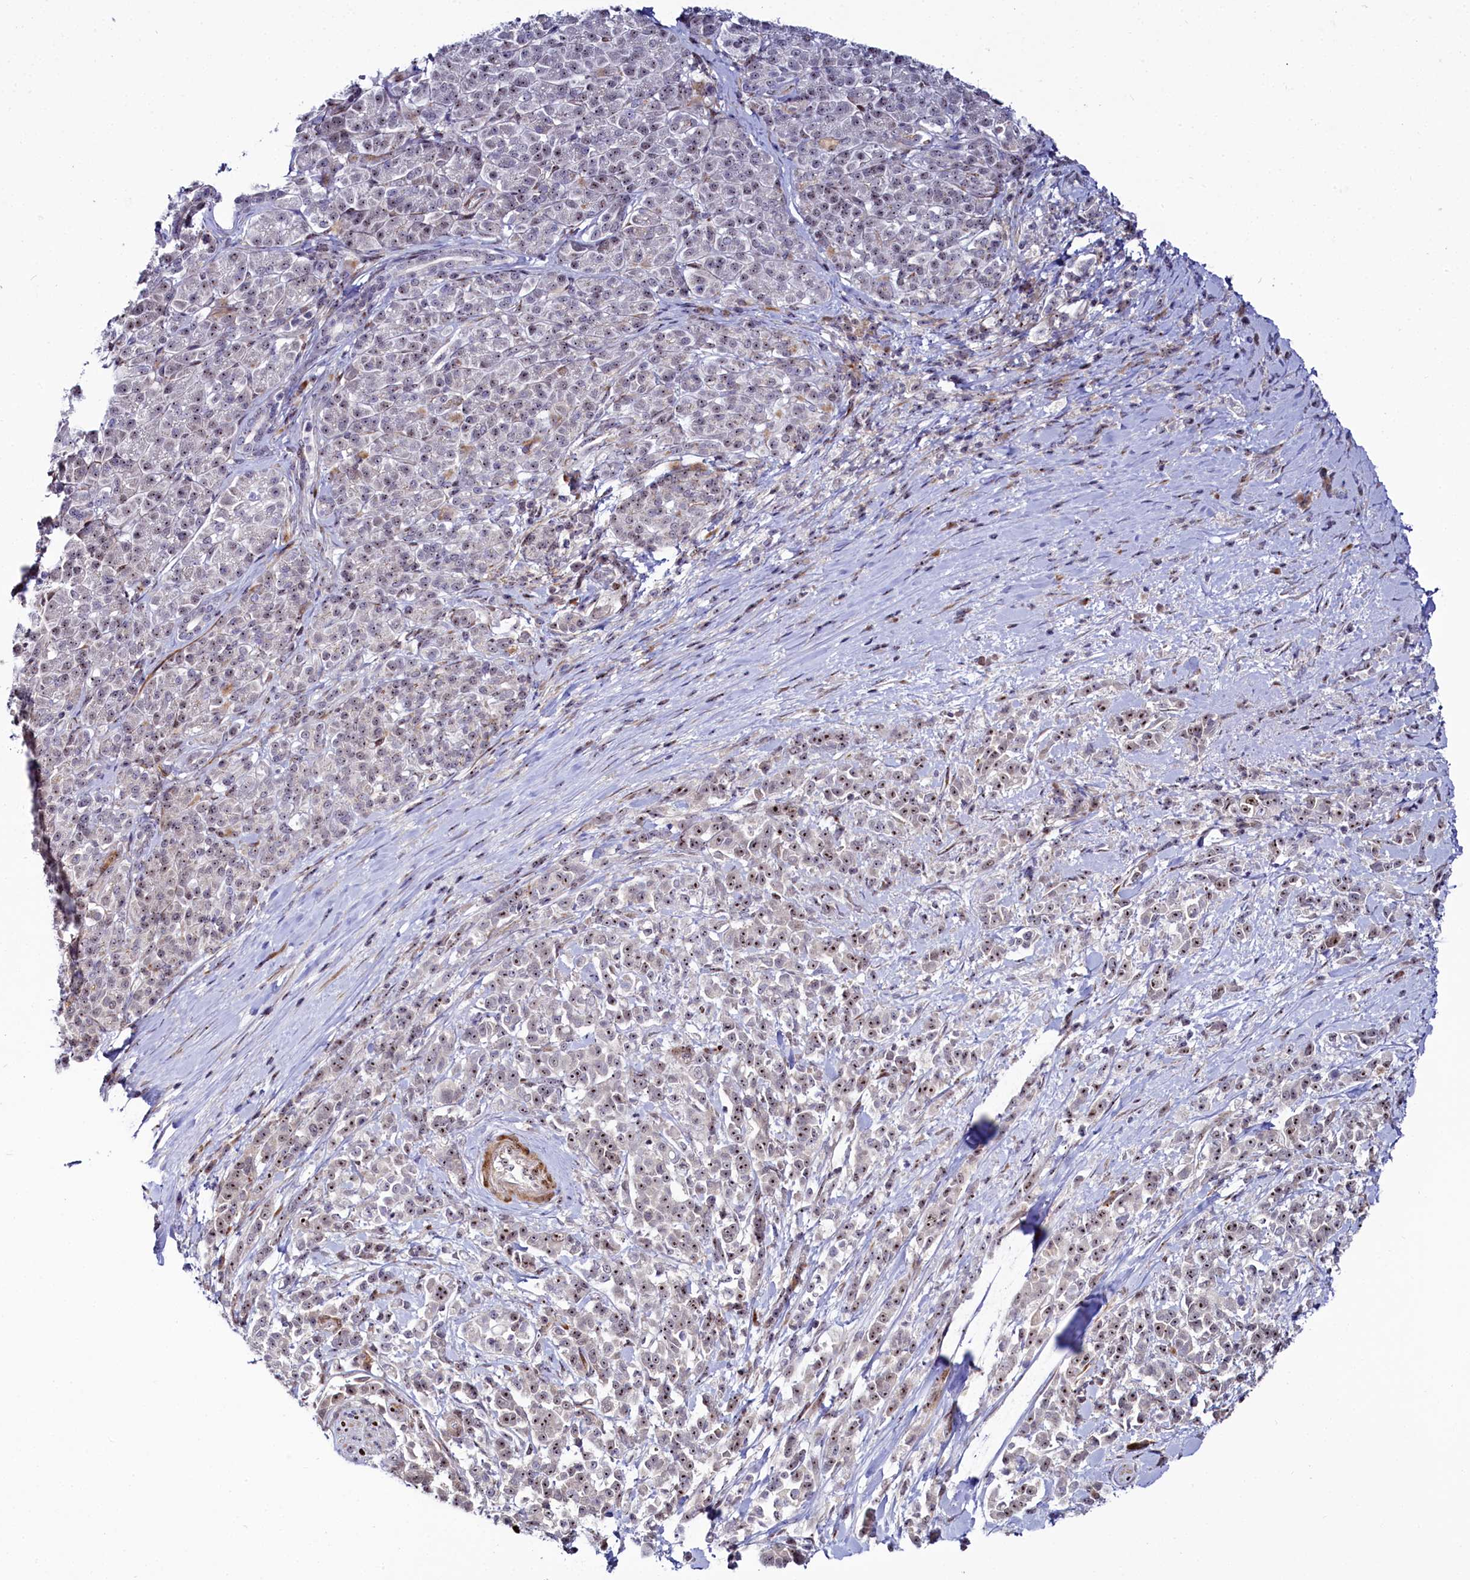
{"staining": {"intensity": "weak", "quantity": ">75%", "location": "nuclear"}, "tissue": "pancreatic cancer", "cell_type": "Tumor cells", "image_type": "cancer", "snomed": [{"axis": "morphology", "description": "Normal tissue, NOS"}, {"axis": "morphology", "description": "Adenocarcinoma, NOS"}, {"axis": "topography", "description": "Pancreas"}], "caption": "High-power microscopy captured an immunohistochemistry (IHC) micrograph of pancreatic cancer, revealing weak nuclear expression in approximately >75% of tumor cells. The protein is shown in brown color, while the nuclei are stained blue.", "gene": "TCOF1", "patient": {"sex": "female", "age": 64}}